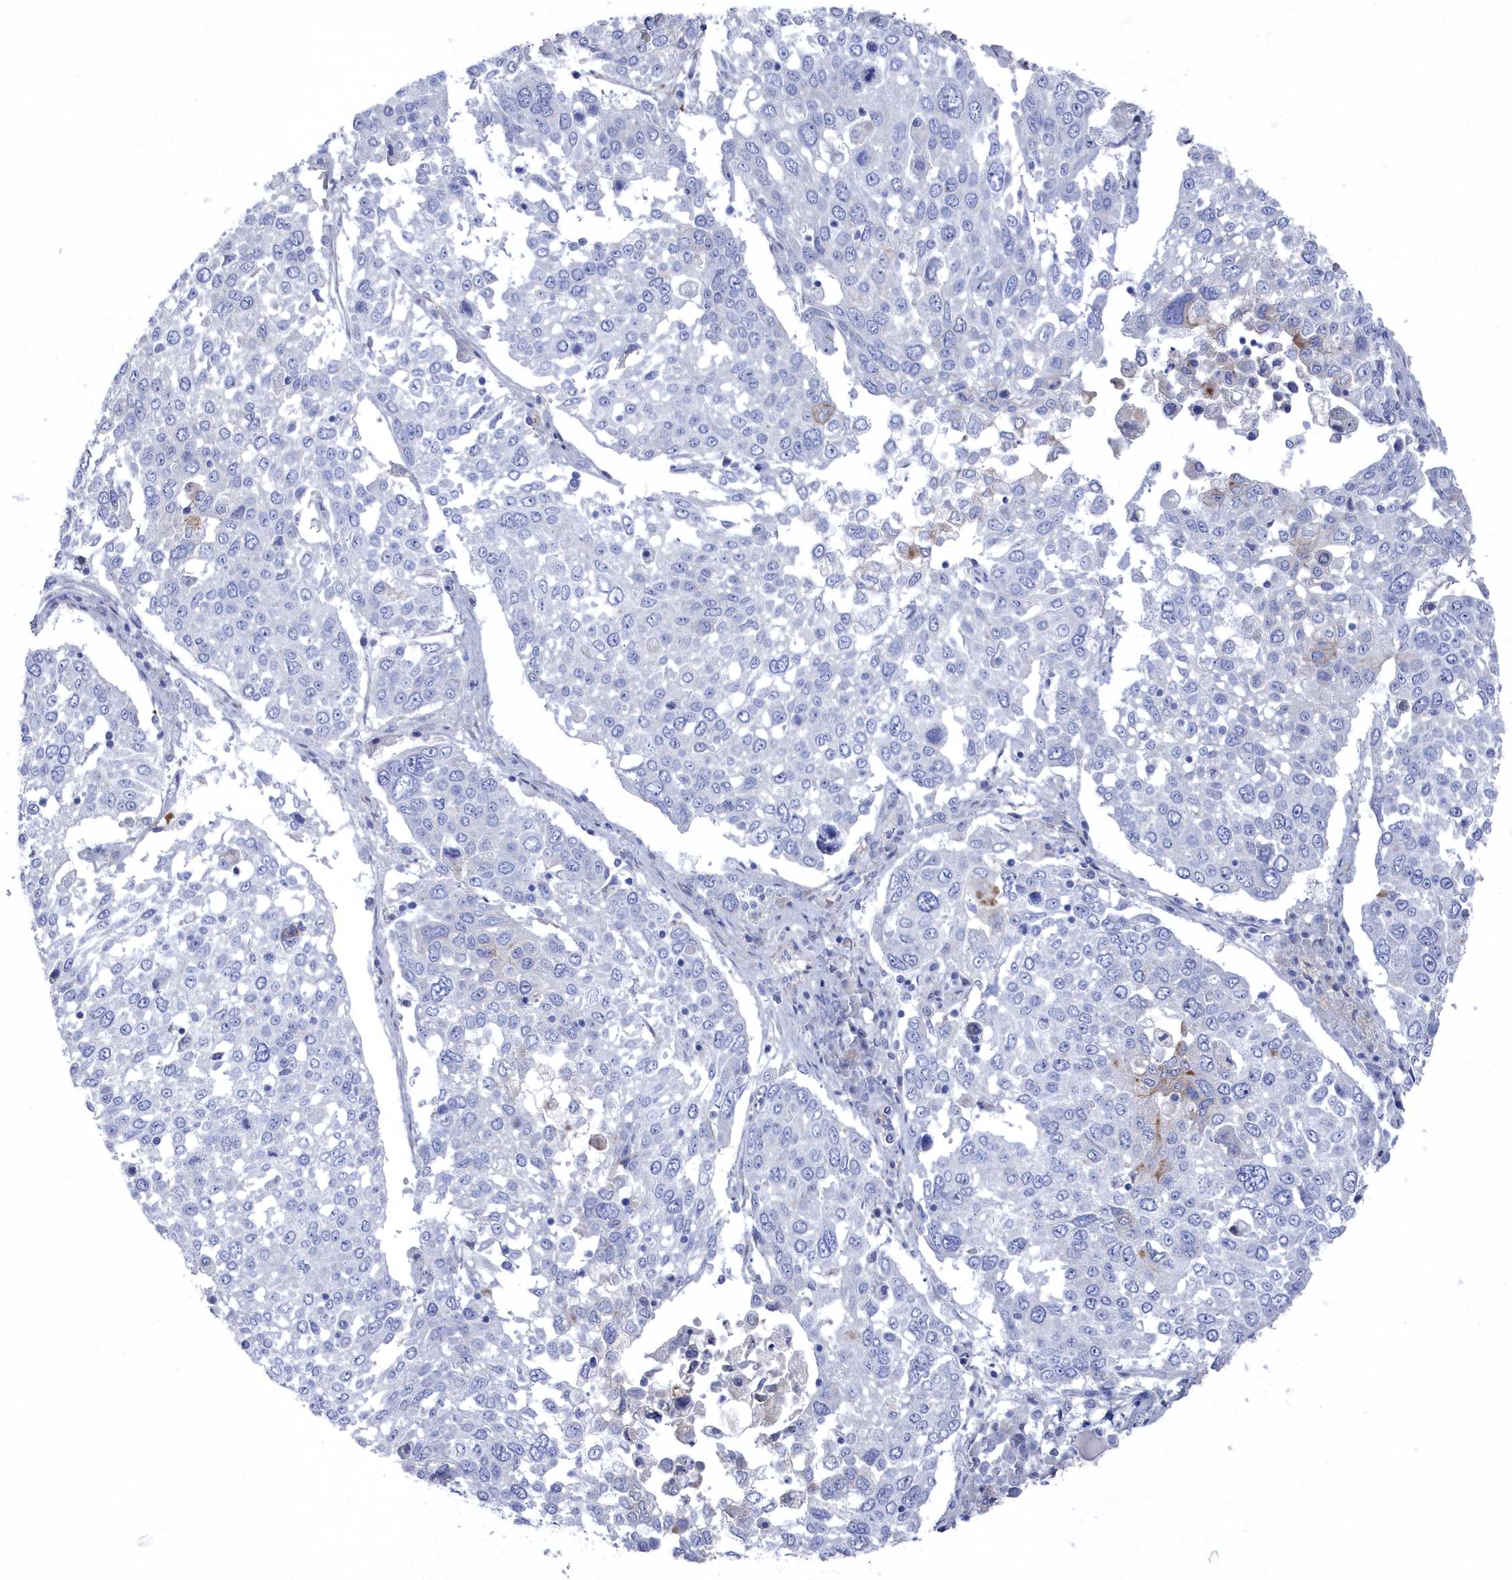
{"staining": {"intensity": "negative", "quantity": "none", "location": "none"}, "tissue": "lung cancer", "cell_type": "Tumor cells", "image_type": "cancer", "snomed": [{"axis": "morphology", "description": "Squamous cell carcinoma, NOS"}, {"axis": "topography", "description": "Lung"}], "caption": "Tumor cells are negative for protein expression in human lung cancer. (Brightfield microscopy of DAB (3,3'-diaminobenzidine) immunohistochemistry (IHC) at high magnification).", "gene": "SHISAL2A", "patient": {"sex": "male", "age": 65}}